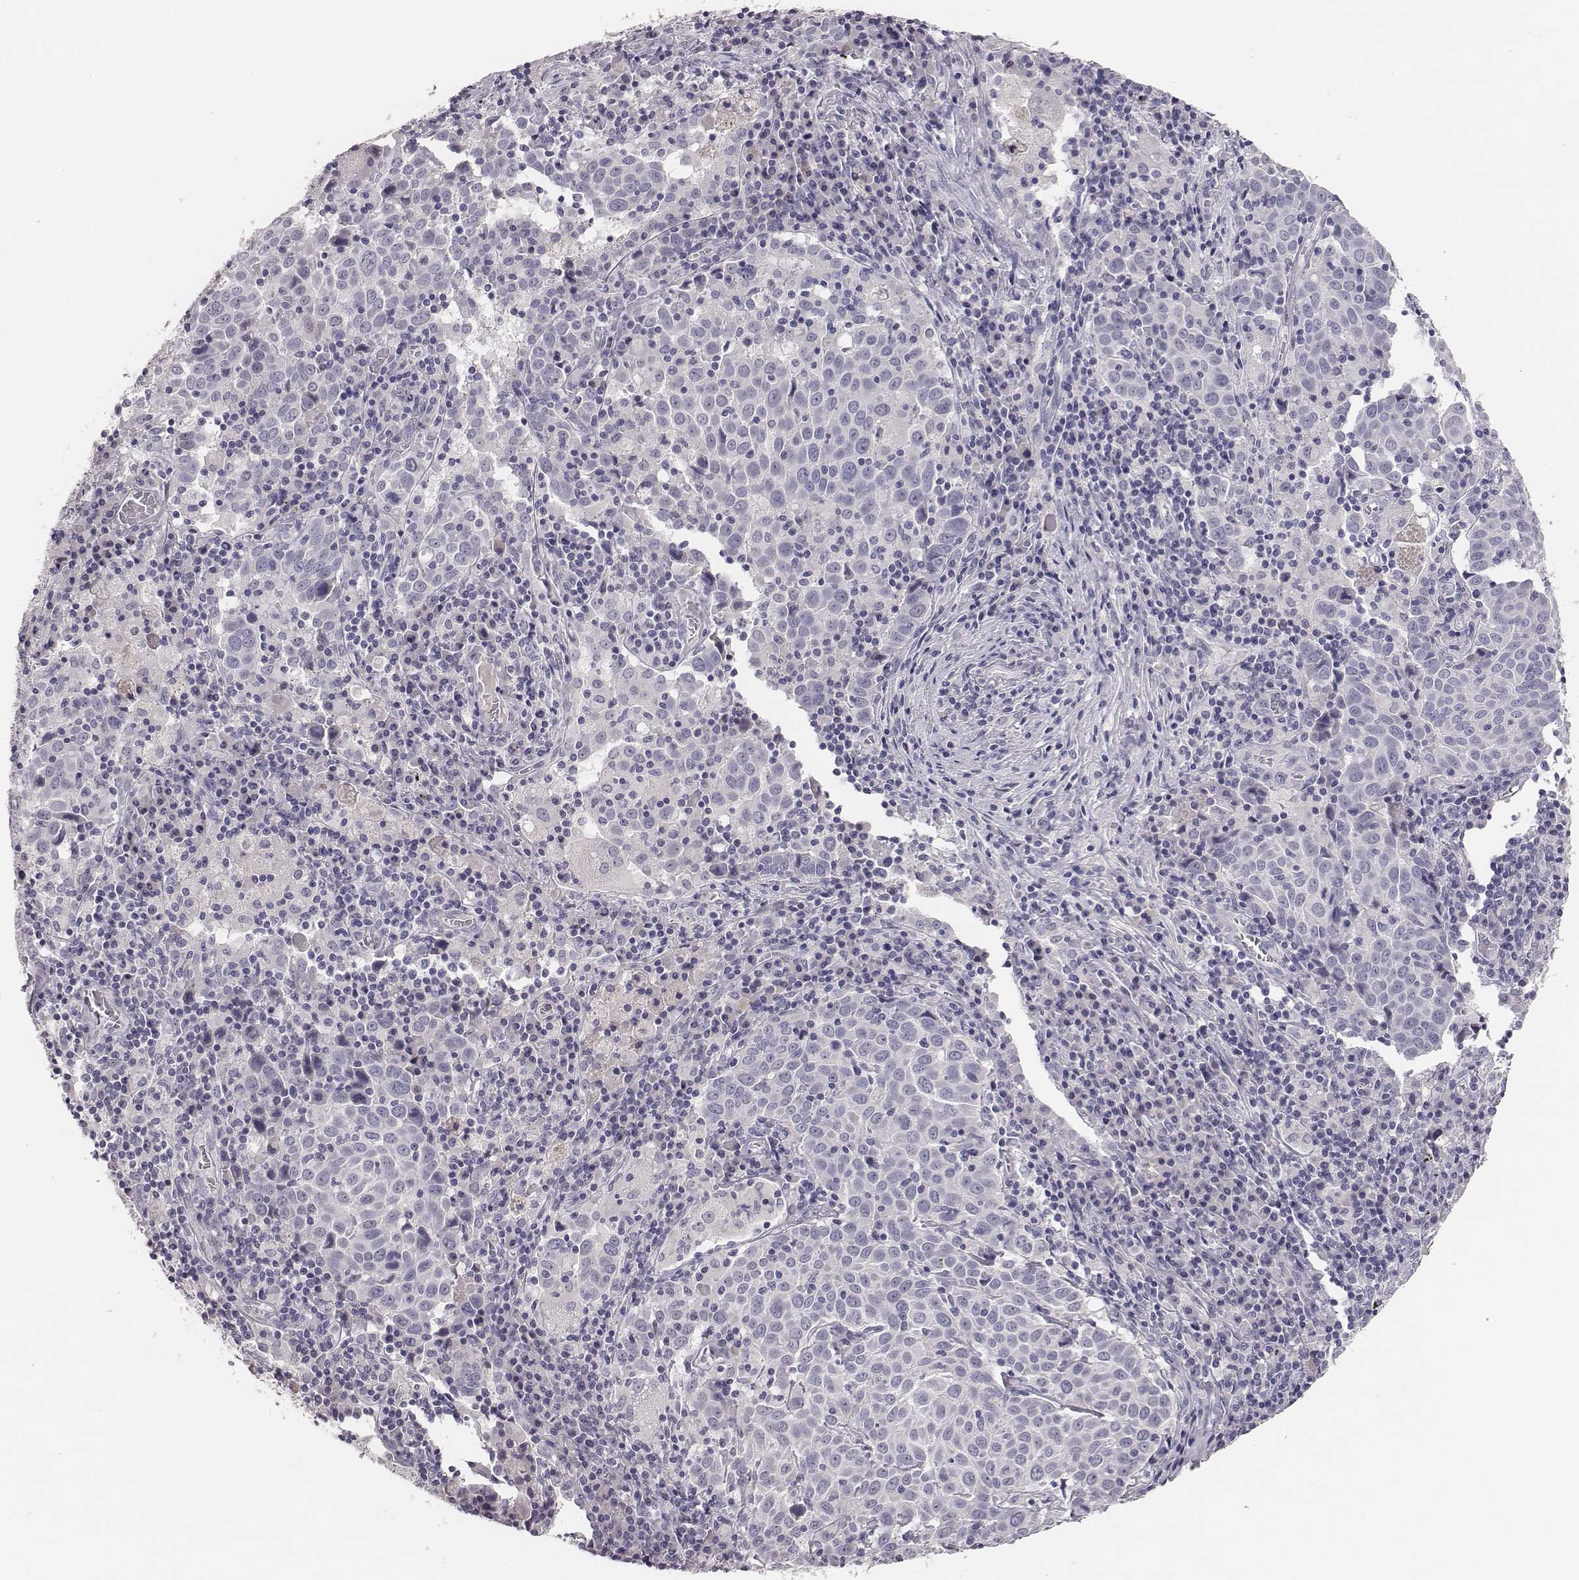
{"staining": {"intensity": "negative", "quantity": "none", "location": "none"}, "tissue": "lung cancer", "cell_type": "Tumor cells", "image_type": "cancer", "snomed": [{"axis": "morphology", "description": "Squamous cell carcinoma, NOS"}, {"axis": "topography", "description": "Lung"}], "caption": "Immunohistochemistry image of neoplastic tissue: human lung squamous cell carcinoma stained with DAB reveals no significant protein positivity in tumor cells.", "gene": "MYH6", "patient": {"sex": "male", "age": 57}}